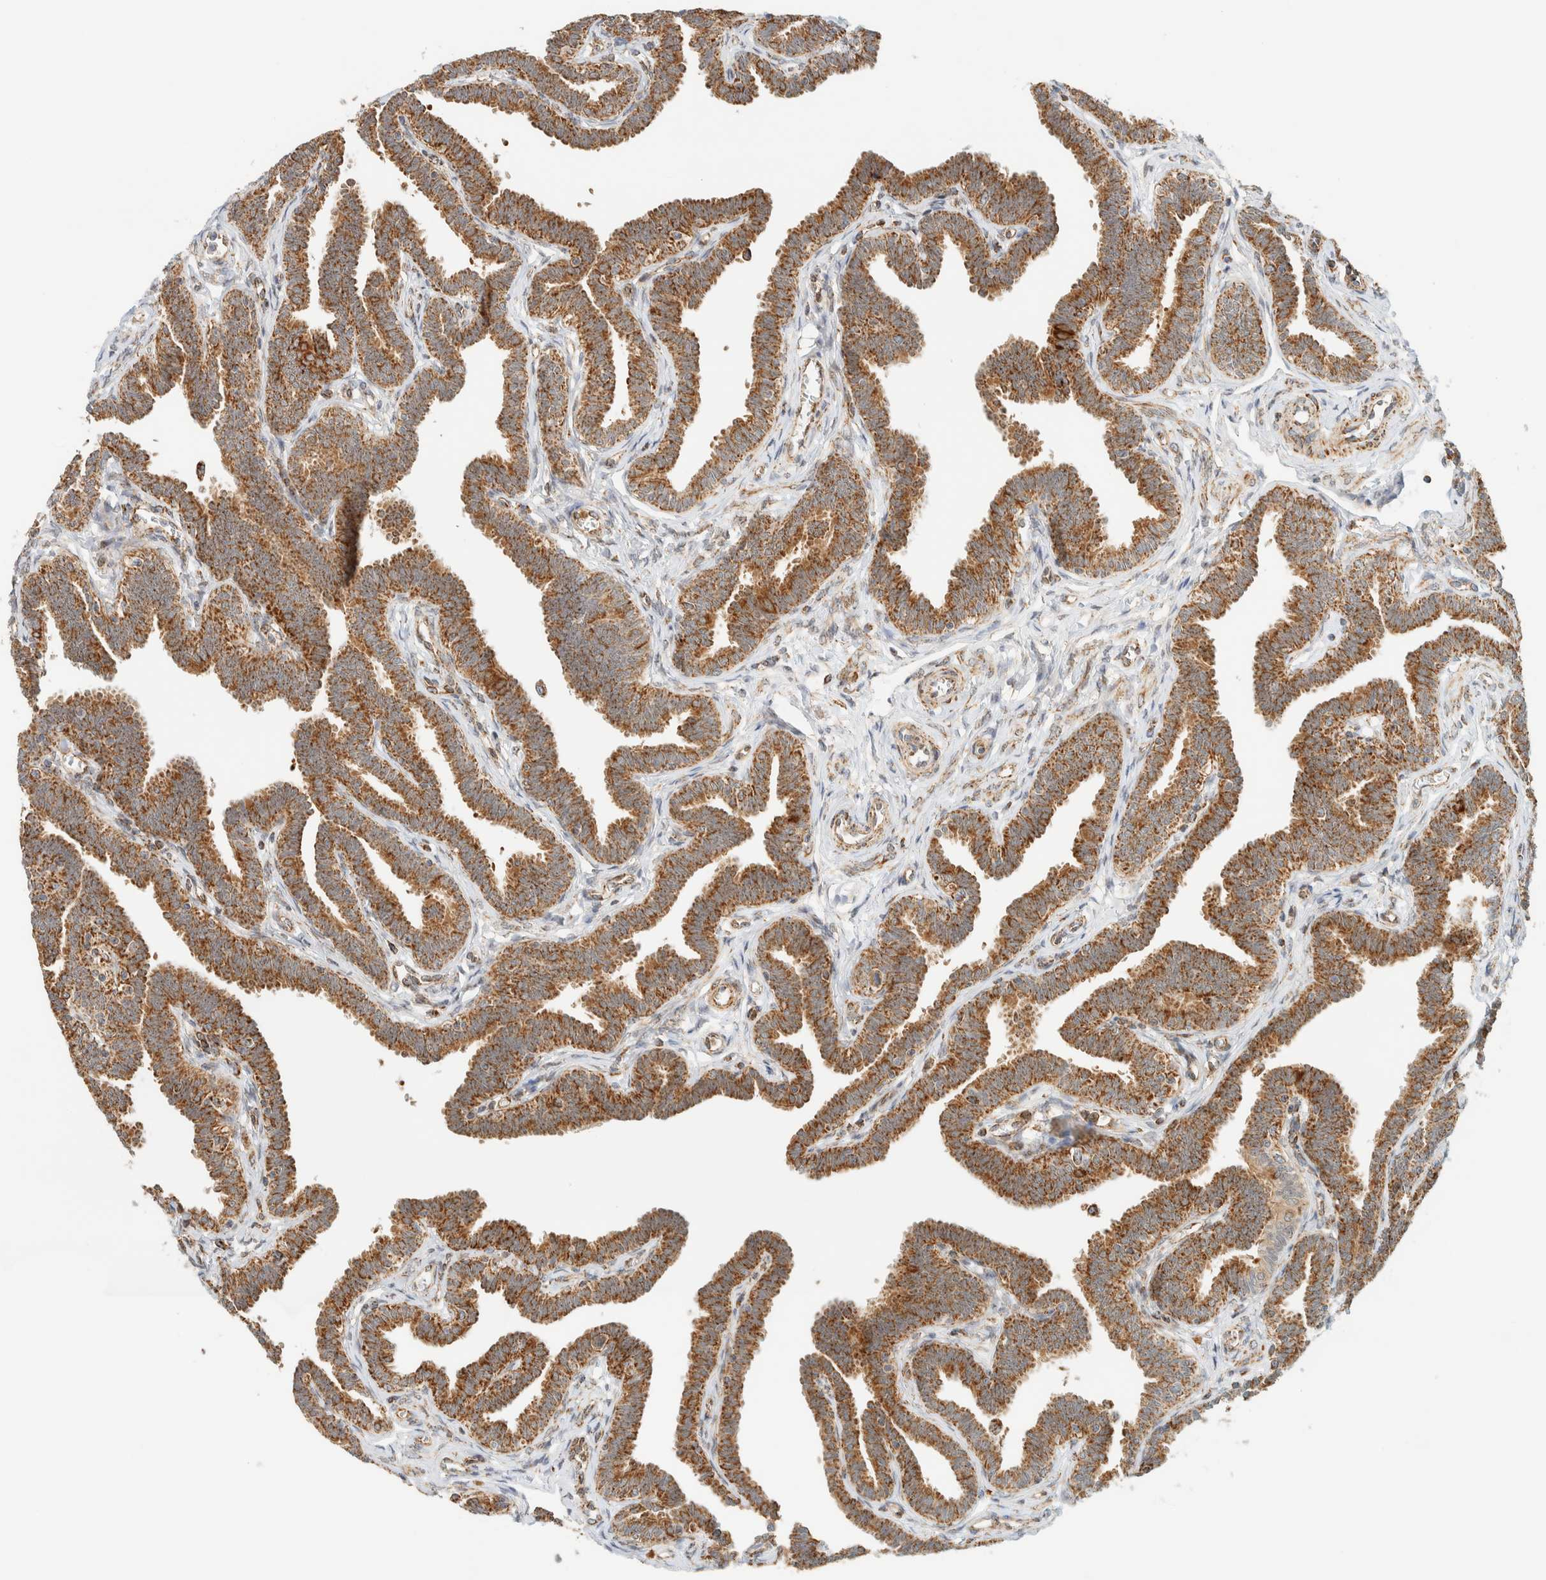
{"staining": {"intensity": "strong", "quantity": ">75%", "location": "cytoplasmic/membranous"}, "tissue": "fallopian tube", "cell_type": "Glandular cells", "image_type": "normal", "snomed": [{"axis": "morphology", "description": "Normal tissue, NOS"}, {"axis": "topography", "description": "Fallopian tube"}, {"axis": "topography", "description": "Ovary"}], "caption": "Protein expression analysis of unremarkable fallopian tube shows strong cytoplasmic/membranous positivity in approximately >75% of glandular cells.", "gene": "KIFAP3", "patient": {"sex": "female", "age": 23}}